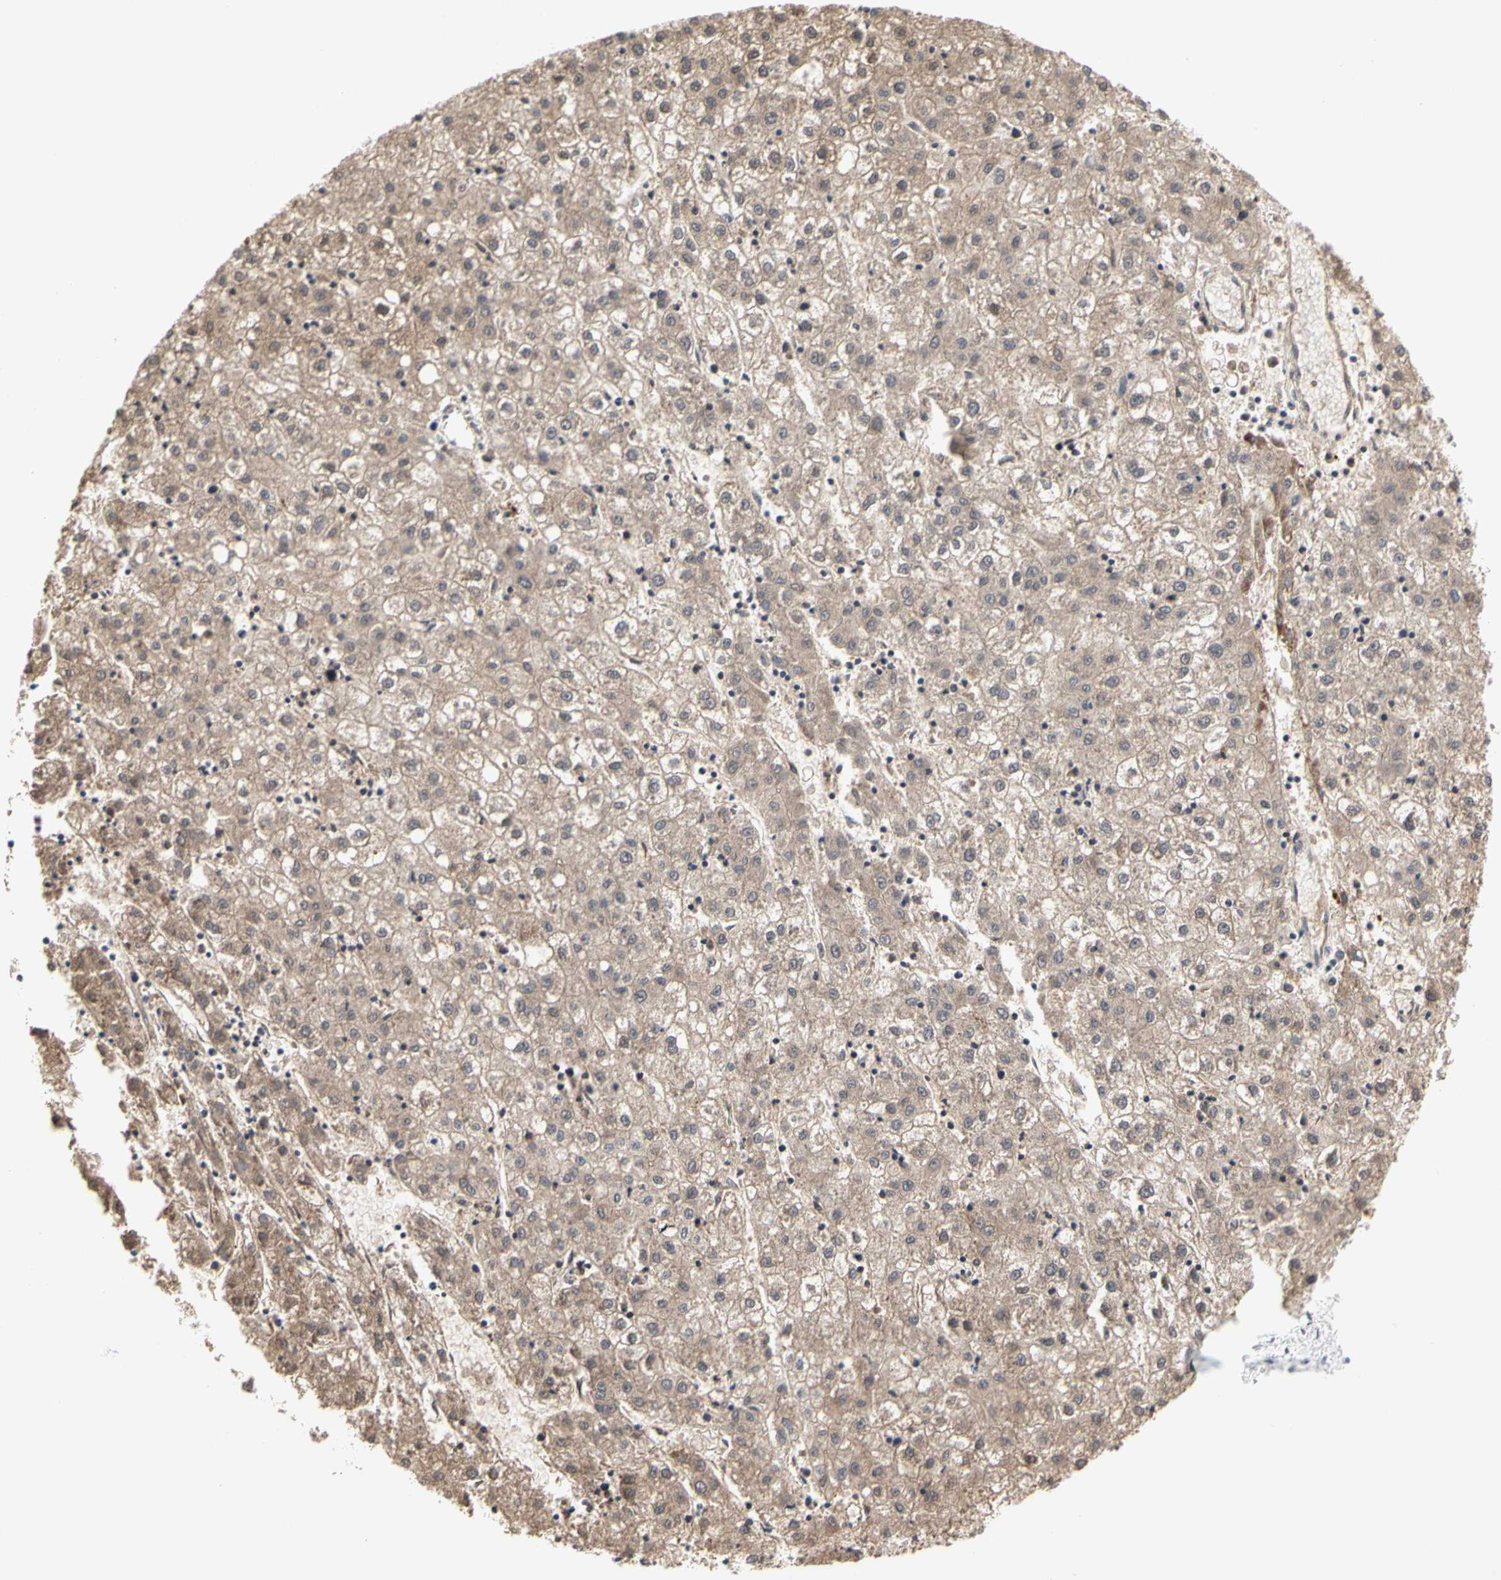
{"staining": {"intensity": "weak", "quantity": ">75%", "location": "cytoplasmic/membranous"}, "tissue": "liver cancer", "cell_type": "Tumor cells", "image_type": "cancer", "snomed": [{"axis": "morphology", "description": "Carcinoma, Hepatocellular, NOS"}, {"axis": "topography", "description": "Liver"}], "caption": "Liver hepatocellular carcinoma stained with DAB immunohistochemistry shows low levels of weak cytoplasmic/membranous staining in about >75% of tumor cells.", "gene": "TSKU", "patient": {"sex": "male", "age": 72}}